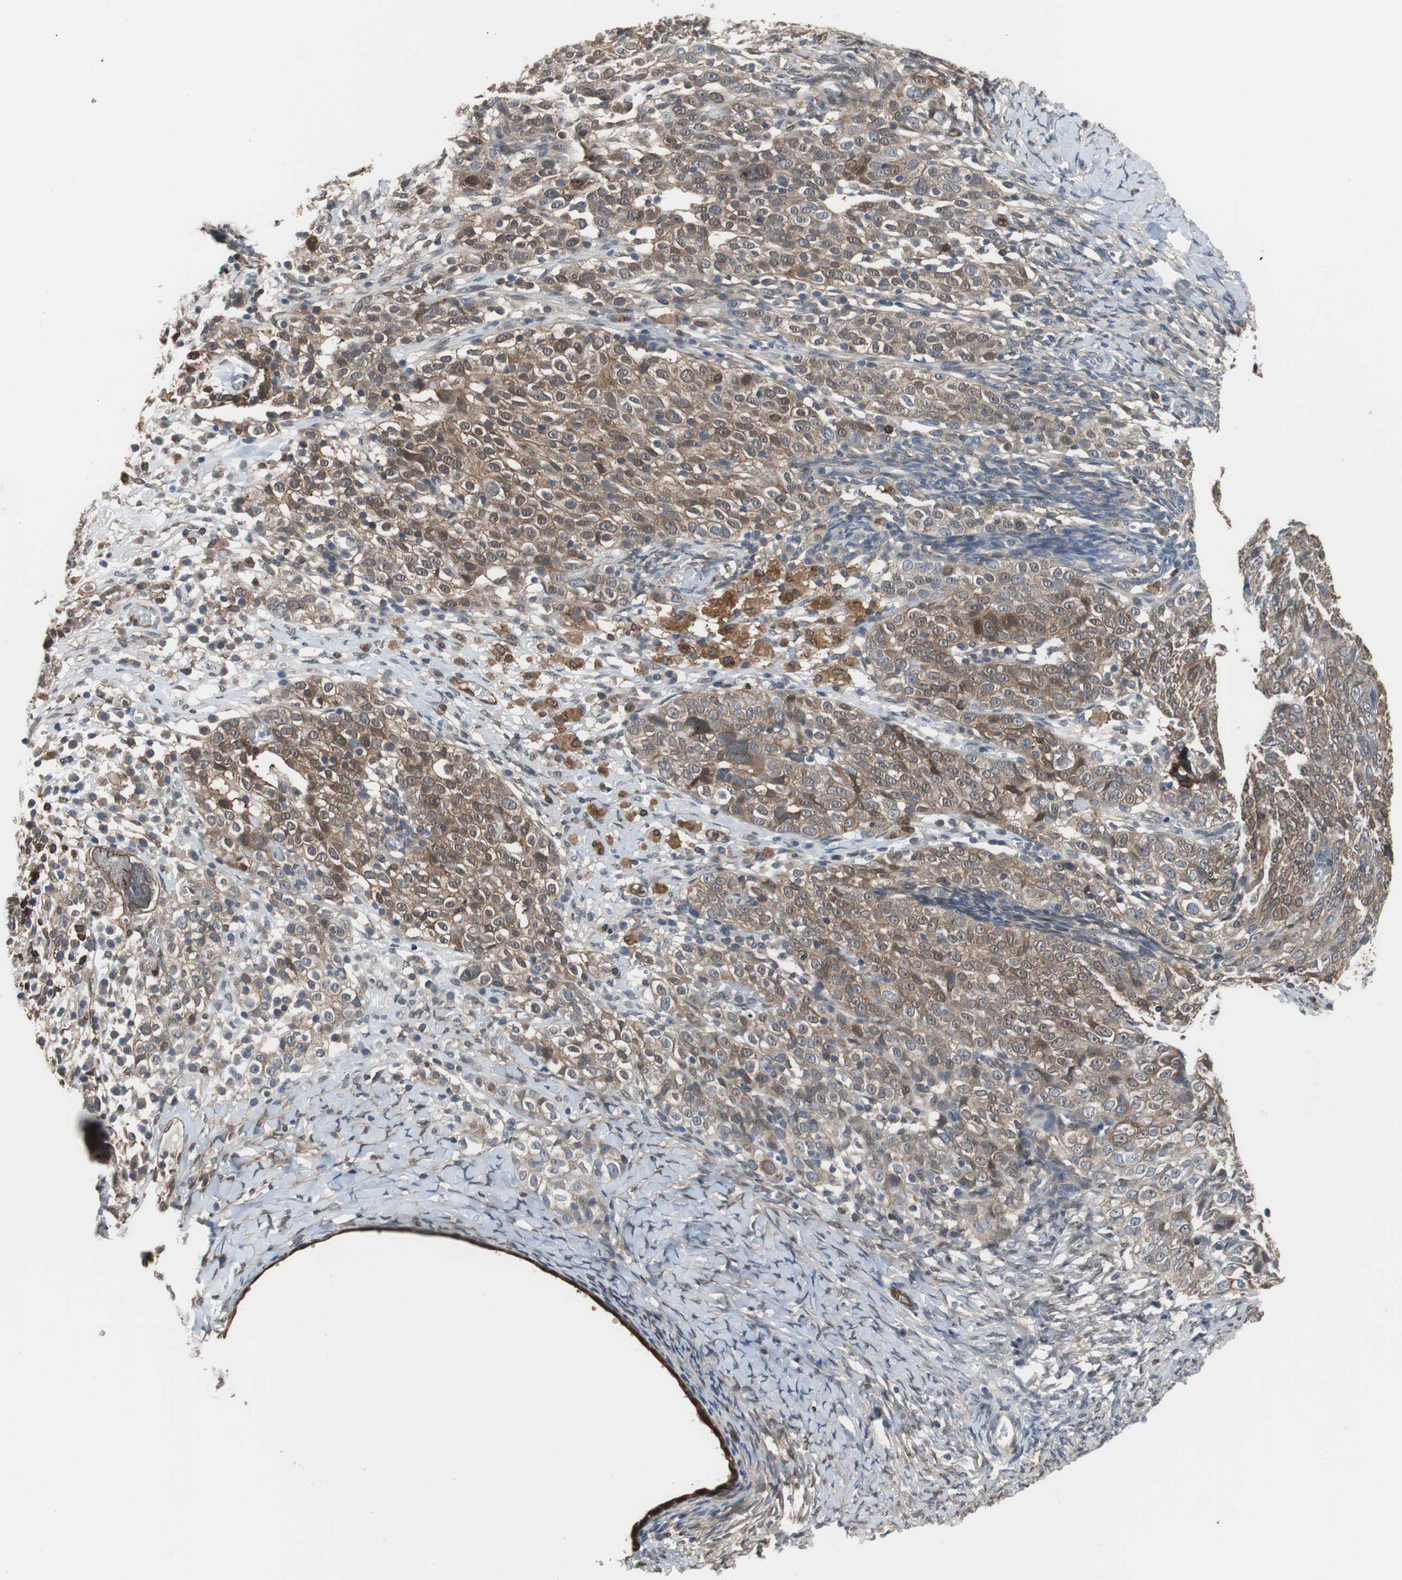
{"staining": {"intensity": "moderate", "quantity": "25%-75%", "location": "cytoplasmic/membranous"}, "tissue": "ovarian cancer", "cell_type": "Tumor cells", "image_type": "cancer", "snomed": [{"axis": "morphology", "description": "Normal tissue, NOS"}, {"axis": "morphology", "description": "Cystadenocarcinoma, serous, NOS"}, {"axis": "topography", "description": "Ovary"}], "caption": "This is a photomicrograph of IHC staining of serous cystadenocarcinoma (ovarian), which shows moderate expression in the cytoplasmic/membranous of tumor cells.", "gene": "ANXA4", "patient": {"sex": "female", "age": 62}}